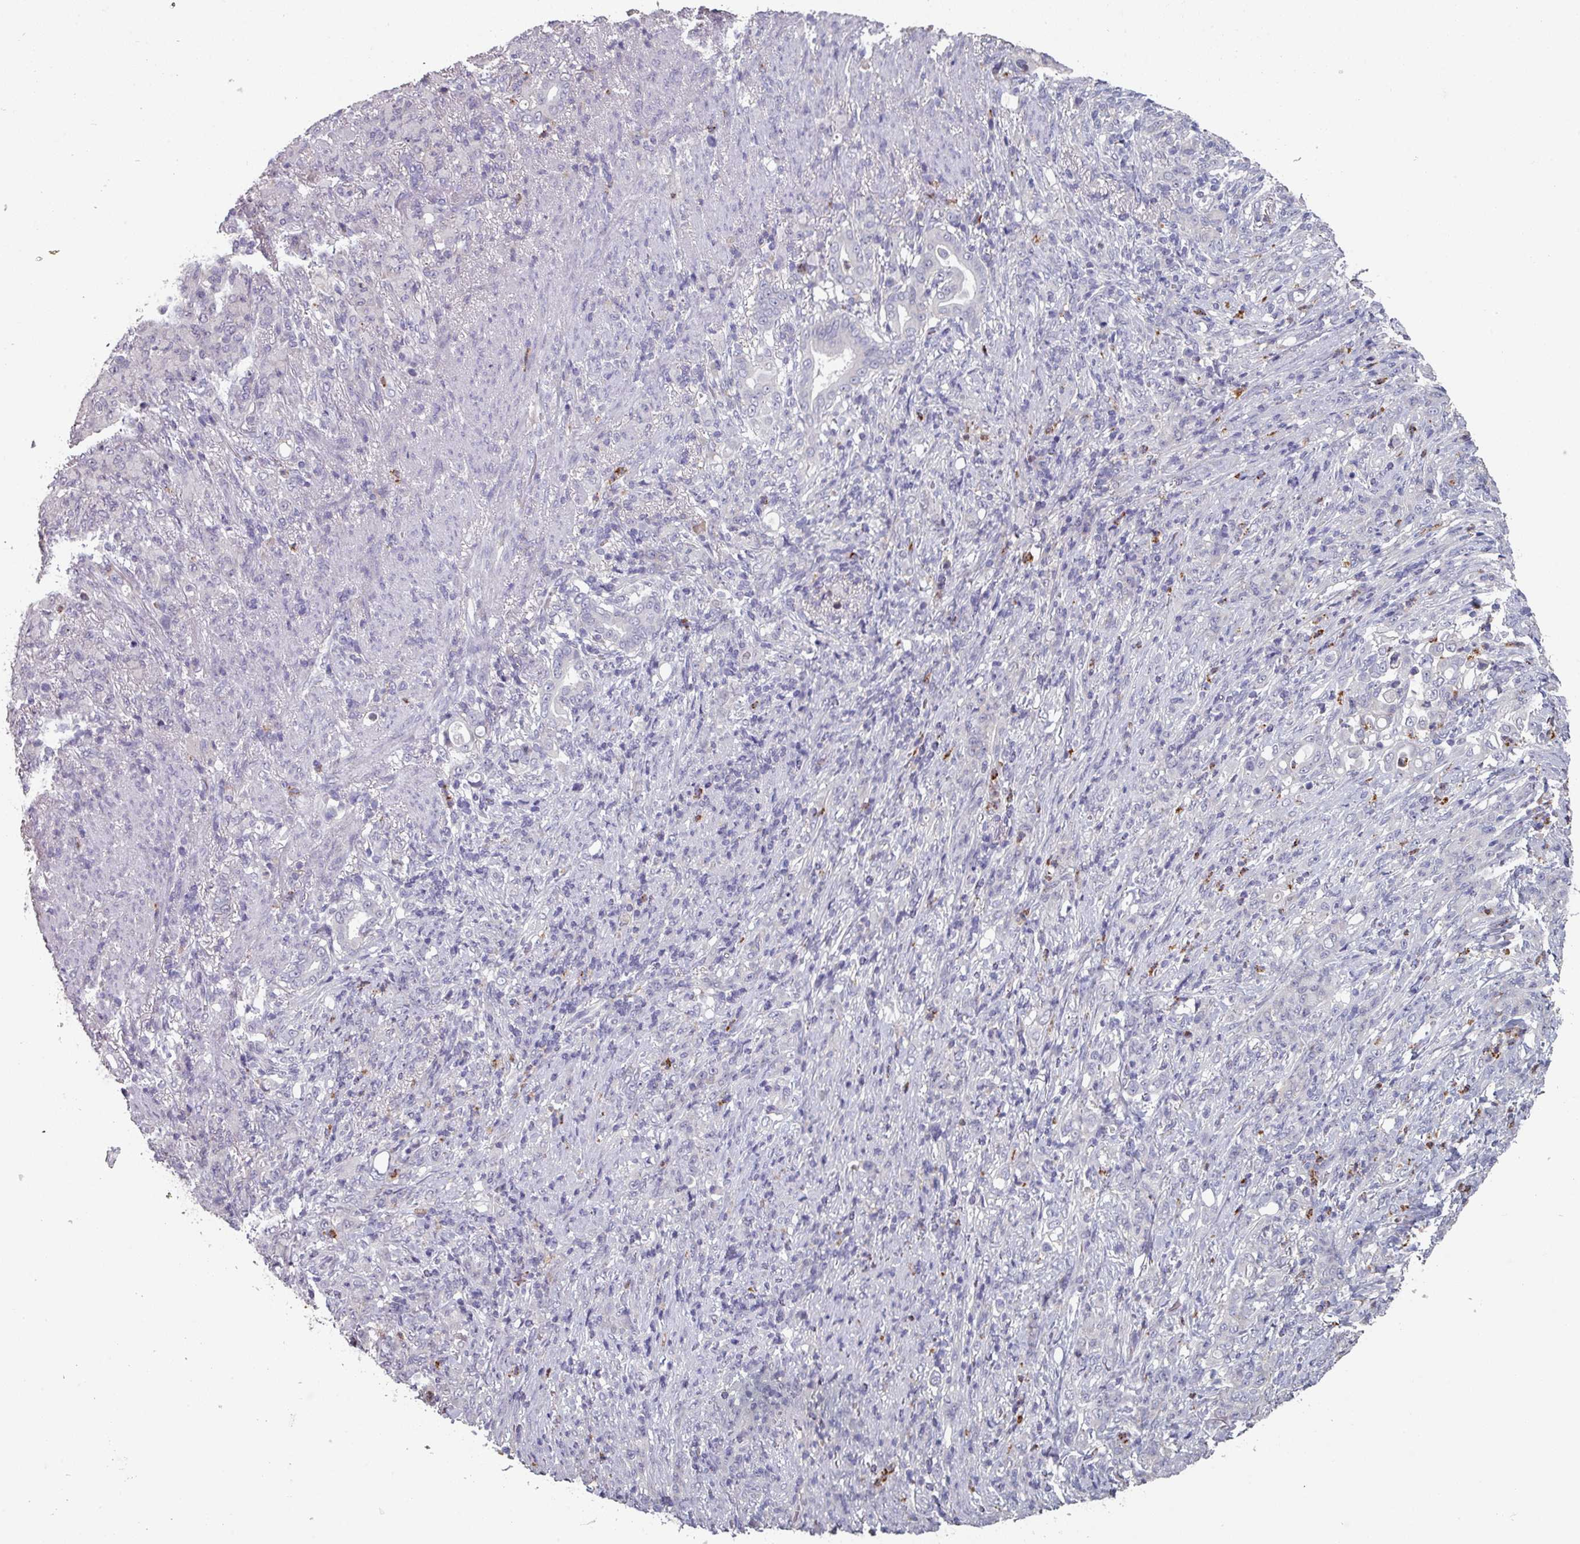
{"staining": {"intensity": "negative", "quantity": "none", "location": "none"}, "tissue": "stomach cancer", "cell_type": "Tumor cells", "image_type": "cancer", "snomed": [{"axis": "morphology", "description": "Normal tissue, NOS"}, {"axis": "morphology", "description": "Adenocarcinoma, NOS"}, {"axis": "topography", "description": "Stomach"}], "caption": "Human stomach cancer stained for a protein using immunohistochemistry (IHC) displays no positivity in tumor cells.", "gene": "PRAMEF8", "patient": {"sex": "female", "age": 79}}